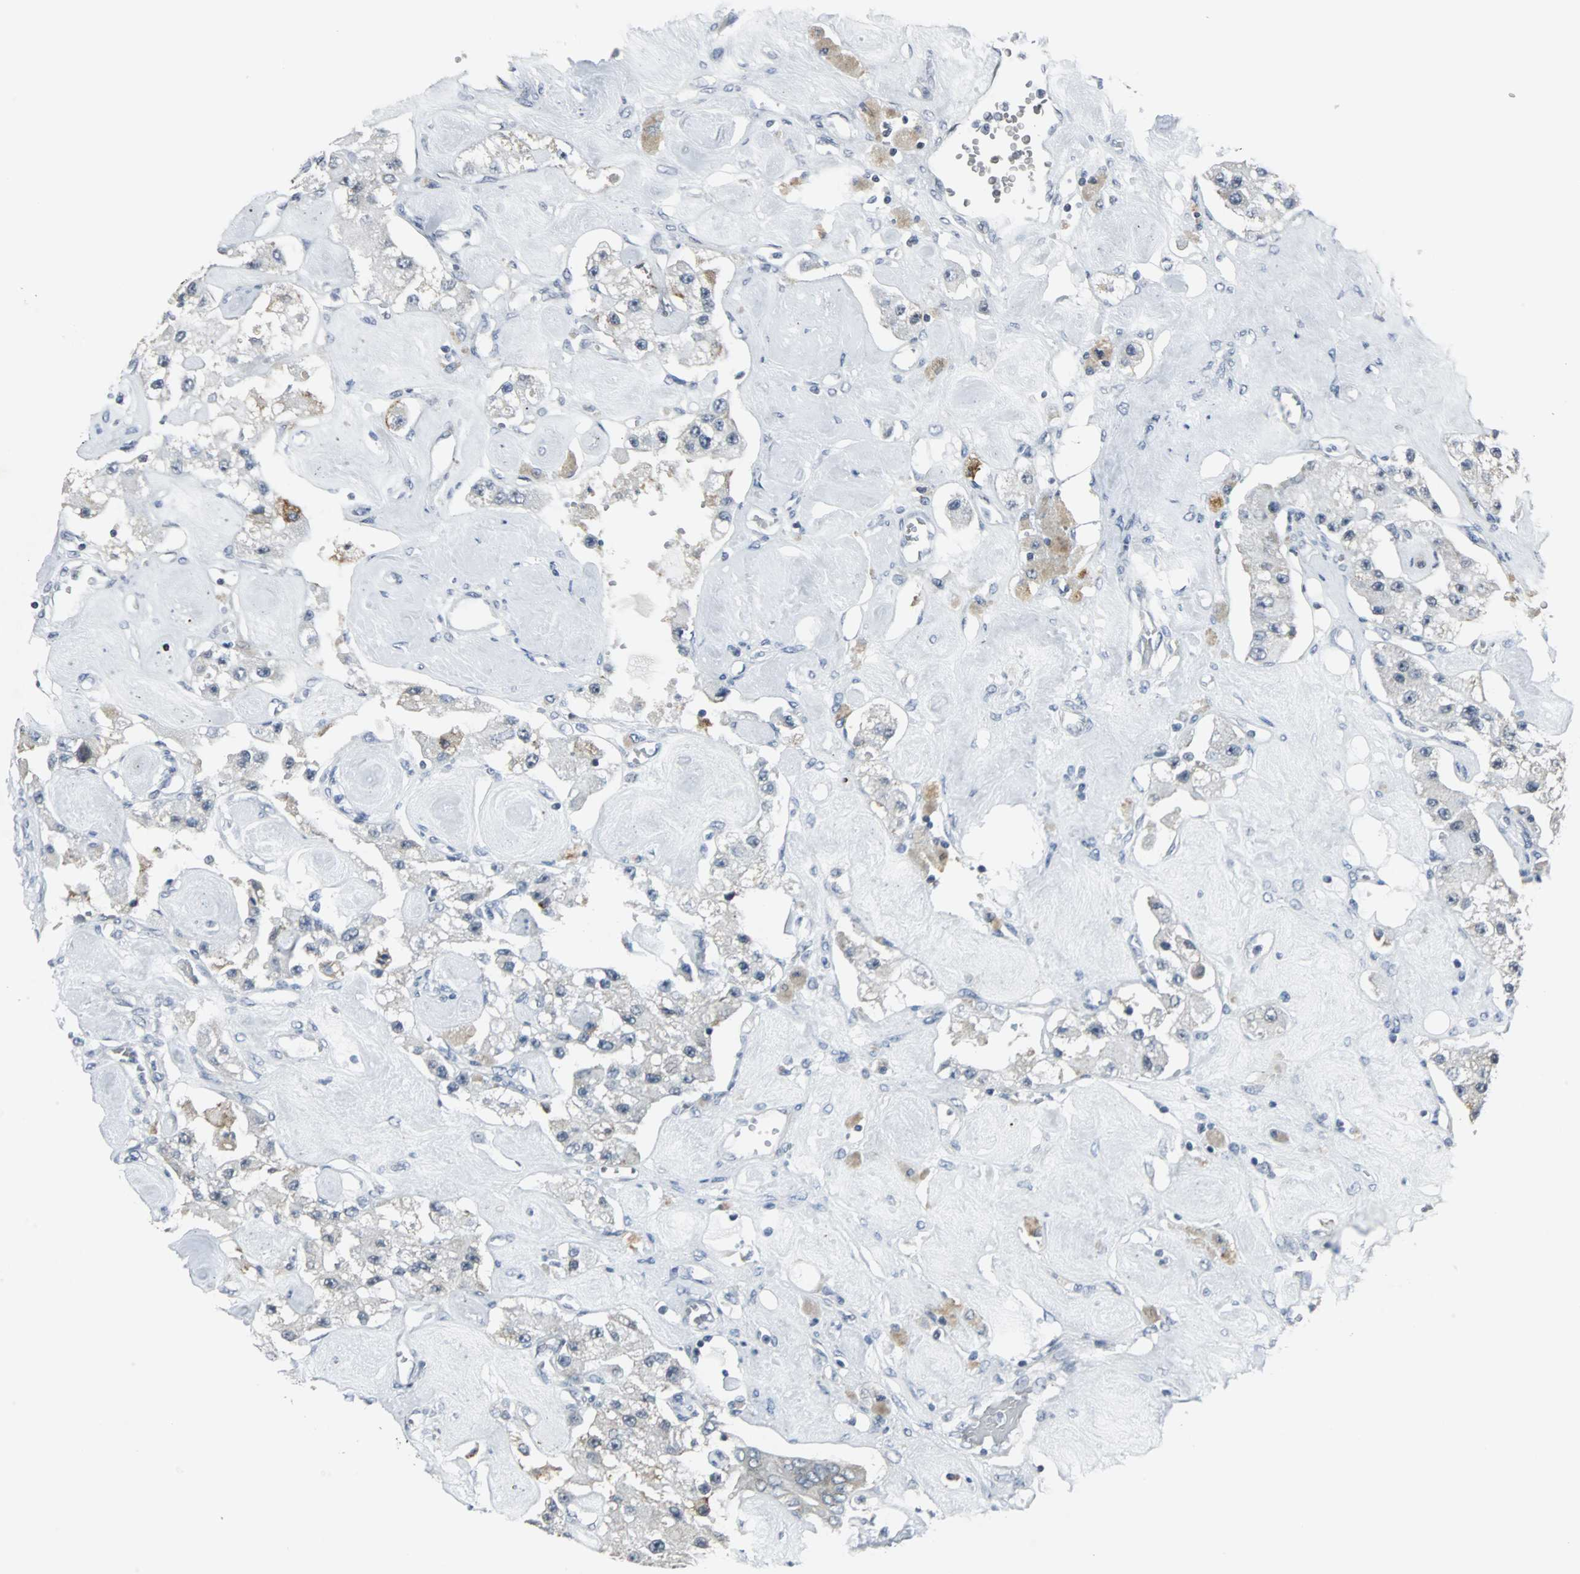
{"staining": {"intensity": "weak", "quantity": "<25%", "location": "cytoplasmic/membranous"}, "tissue": "carcinoid", "cell_type": "Tumor cells", "image_type": "cancer", "snomed": [{"axis": "morphology", "description": "Carcinoid, malignant, NOS"}, {"axis": "topography", "description": "Pancreas"}], "caption": "IHC photomicrograph of neoplastic tissue: human carcinoid (malignant) stained with DAB displays no significant protein expression in tumor cells. (DAB (3,3'-diaminobenzidine) immunohistochemistry visualized using brightfield microscopy, high magnification).", "gene": "CCT5", "patient": {"sex": "male", "age": 41}}